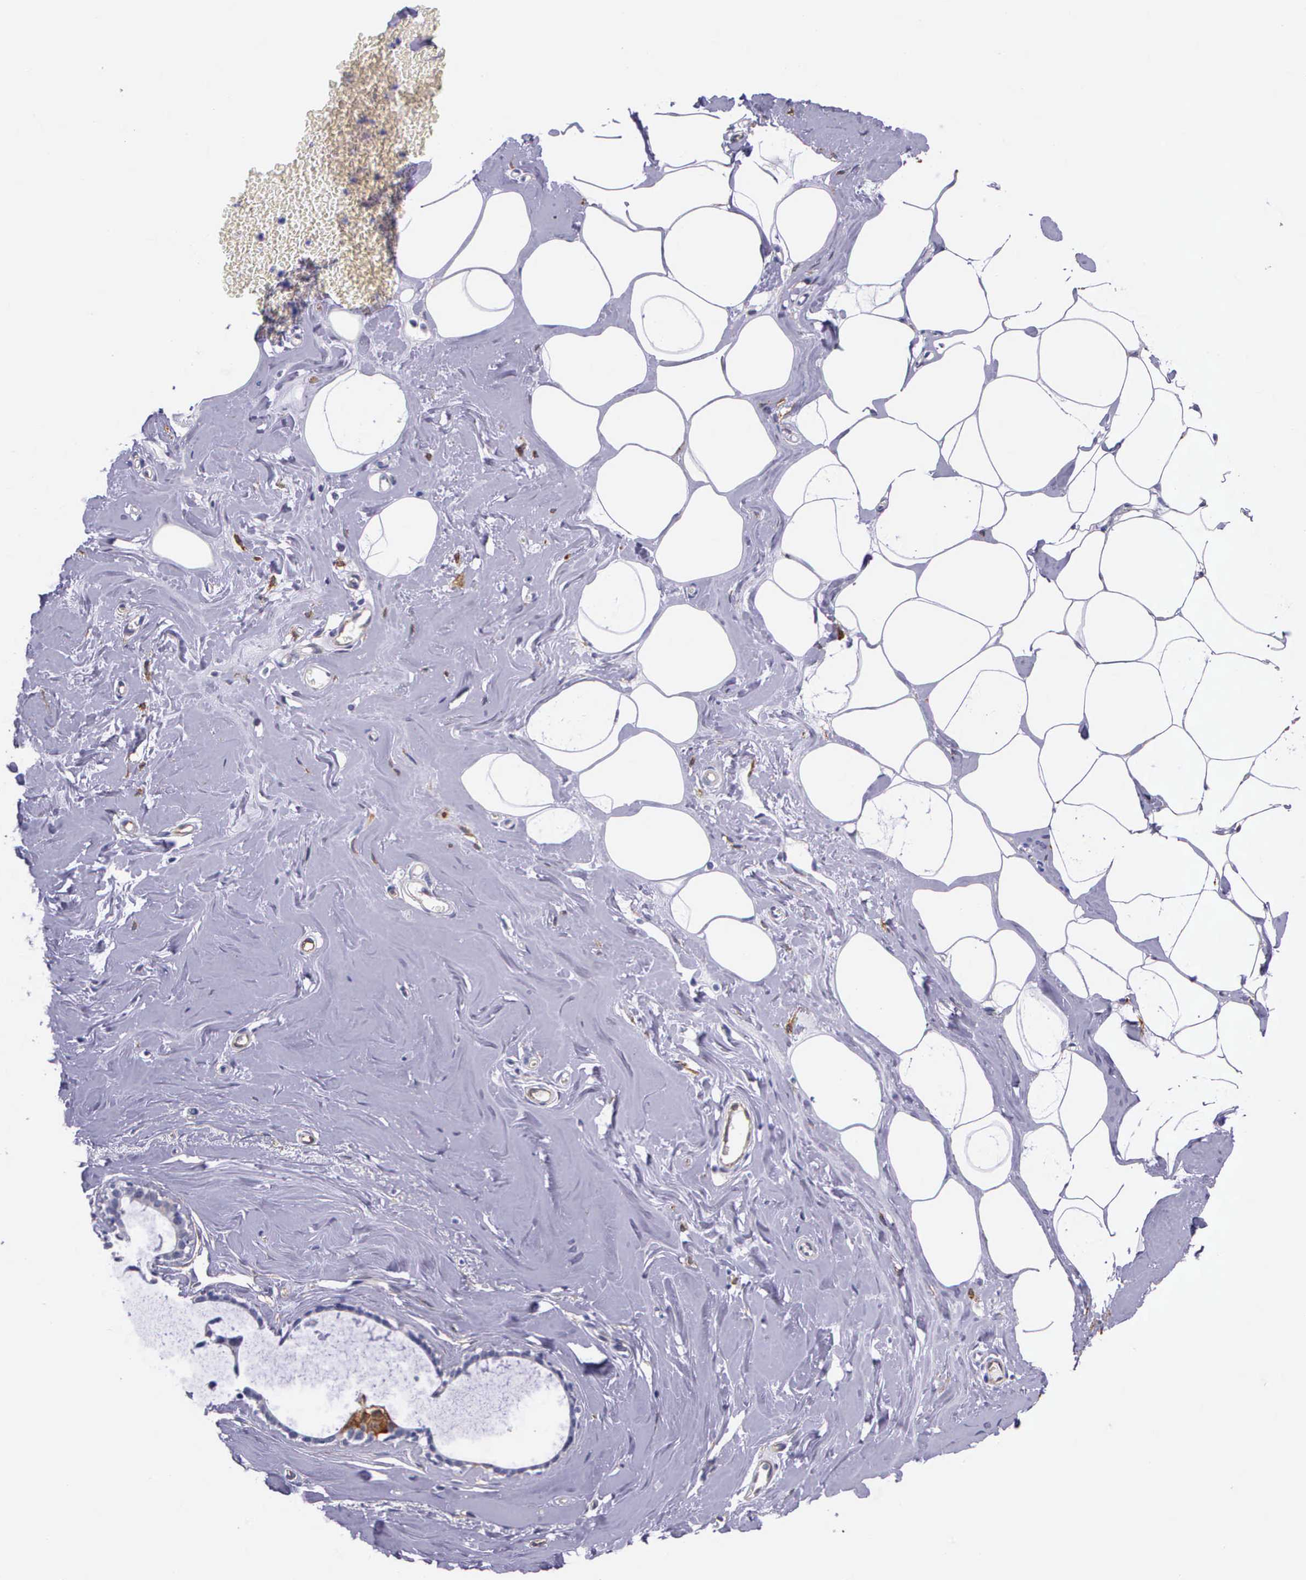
{"staining": {"intensity": "negative", "quantity": "none", "location": "none"}, "tissue": "breast", "cell_type": "Adipocytes", "image_type": "normal", "snomed": [{"axis": "morphology", "description": "Normal tissue, NOS"}, {"axis": "topography", "description": "Breast"}], "caption": "This photomicrograph is of unremarkable breast stained with immunohistochemistry (IHC) to label a protein in brown with the nuclei are counter-stained blue. There is no positivity in adipocytes.", "gene": "AHNAK2", "patient": {"sex": "female", "age": 45}}